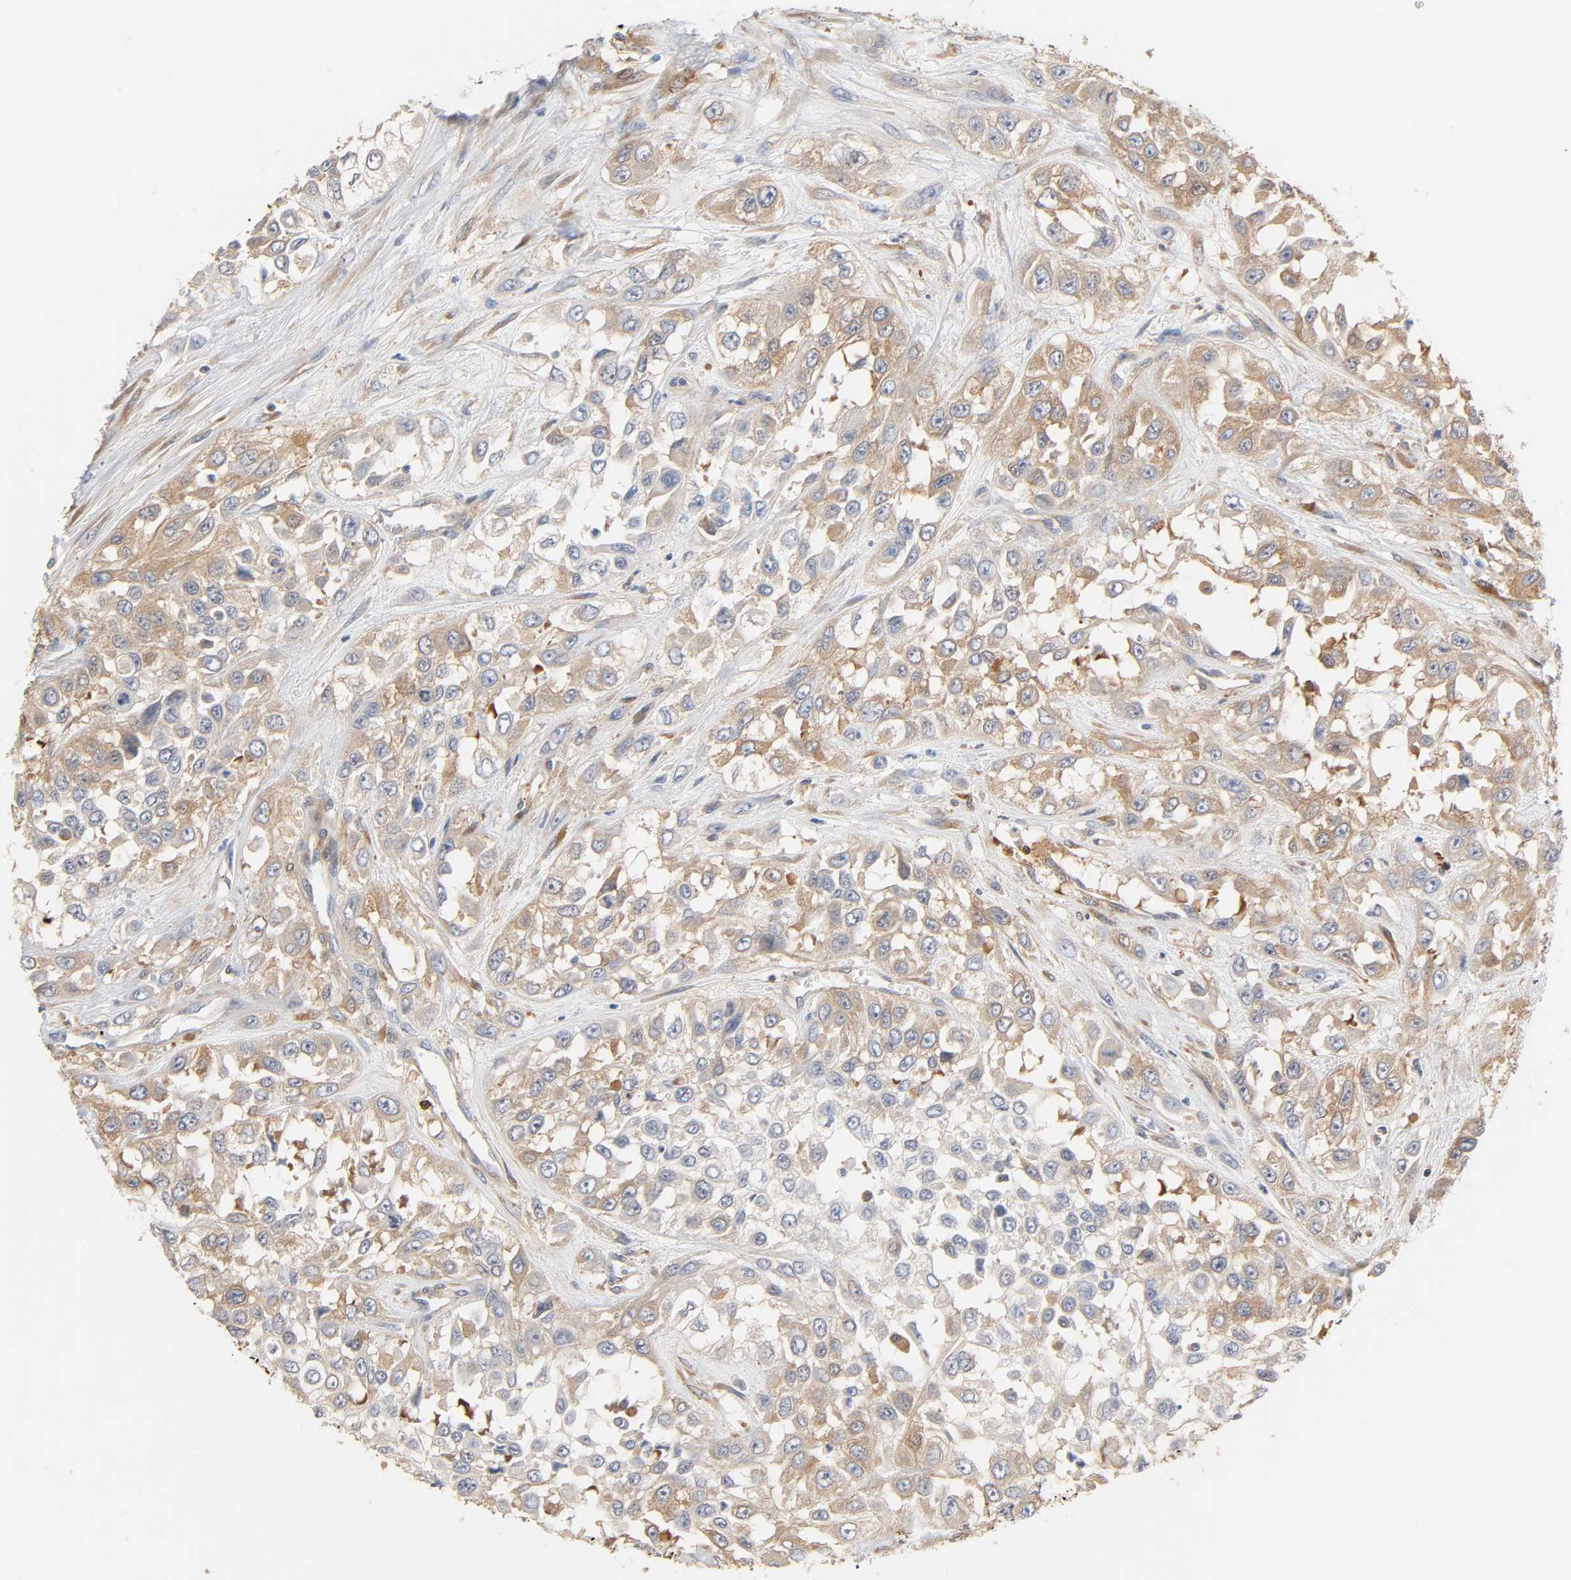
{"staining": {"intensity": "moderate", "quantity": ">75%", "location": "cytoplasmic/membranous"}, "tissue": "urothelial cancer", "cell_type": "Tumor cells", "image_type": "cancer", "snomed": [{"axis": "morphology", "description": "Urothelial carcinoma, High grade"}, {"axis": "topography", "description": "Urinary bladder"}], "caption": "An image of urothelial carcinoma (high-grade) stained for a protein displays moderate cytoplasmic/membranous brown staining in tumor cells.", "gene": "BIN1", "patient": {"sex": "male", "age": 57}}